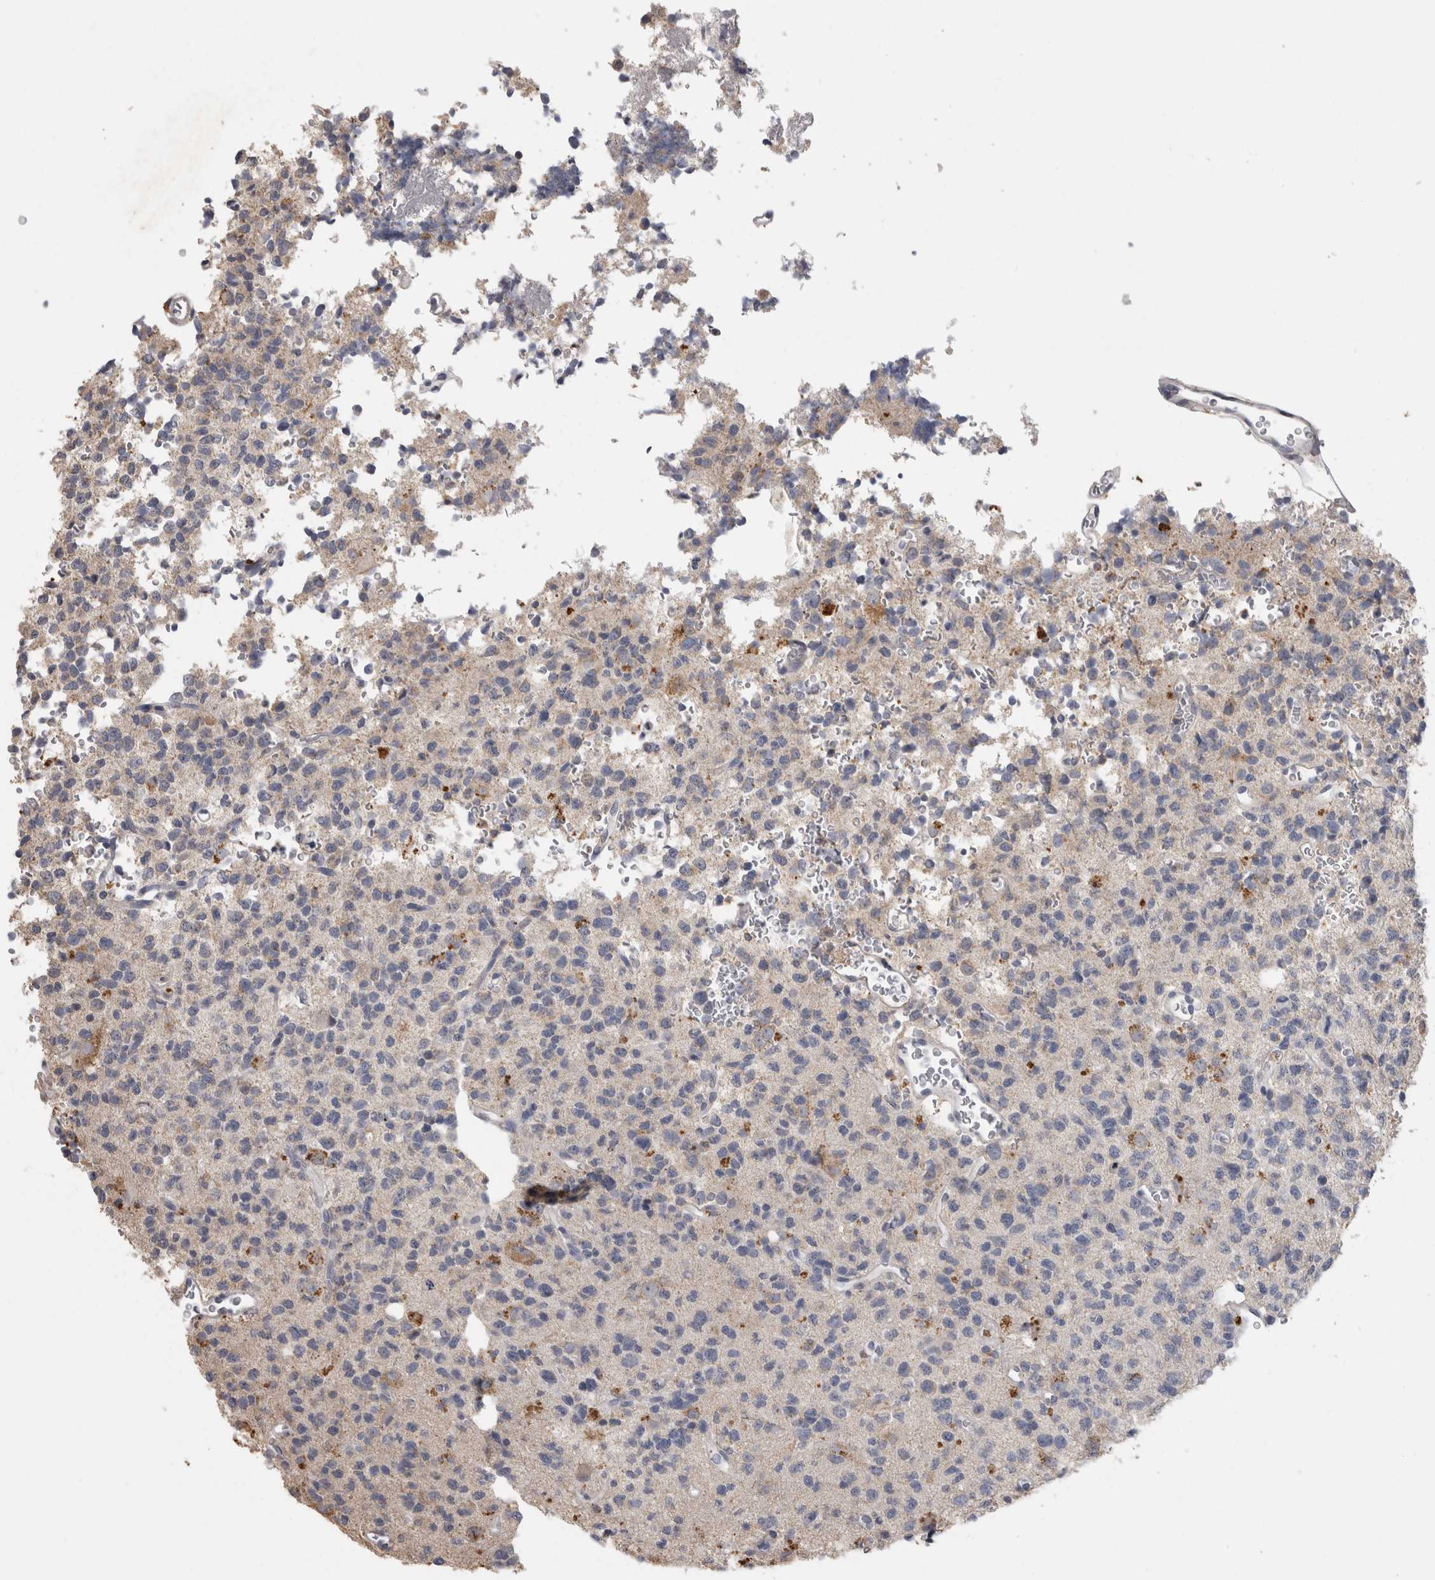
{"staining": {"intensity": "negative", "quantity": "none", "location": "none"}, "tissue": "glioma", "cell_type": "Tumor cells", "image_type": "cancer", "snomed": [{"axis": "morphology", "description": "Glioma, malignant, High grade"}, {"axis": "topography", "description": "Brain"}], "caption": "The histopathology image demonstrates no significant positivity in tumor cells of glioma. (DAB (3,3'-diaminobenzidine) IHC, high magnification).", "gene": "CNTFR", "patient": {"sex": "female", "age": 62}}